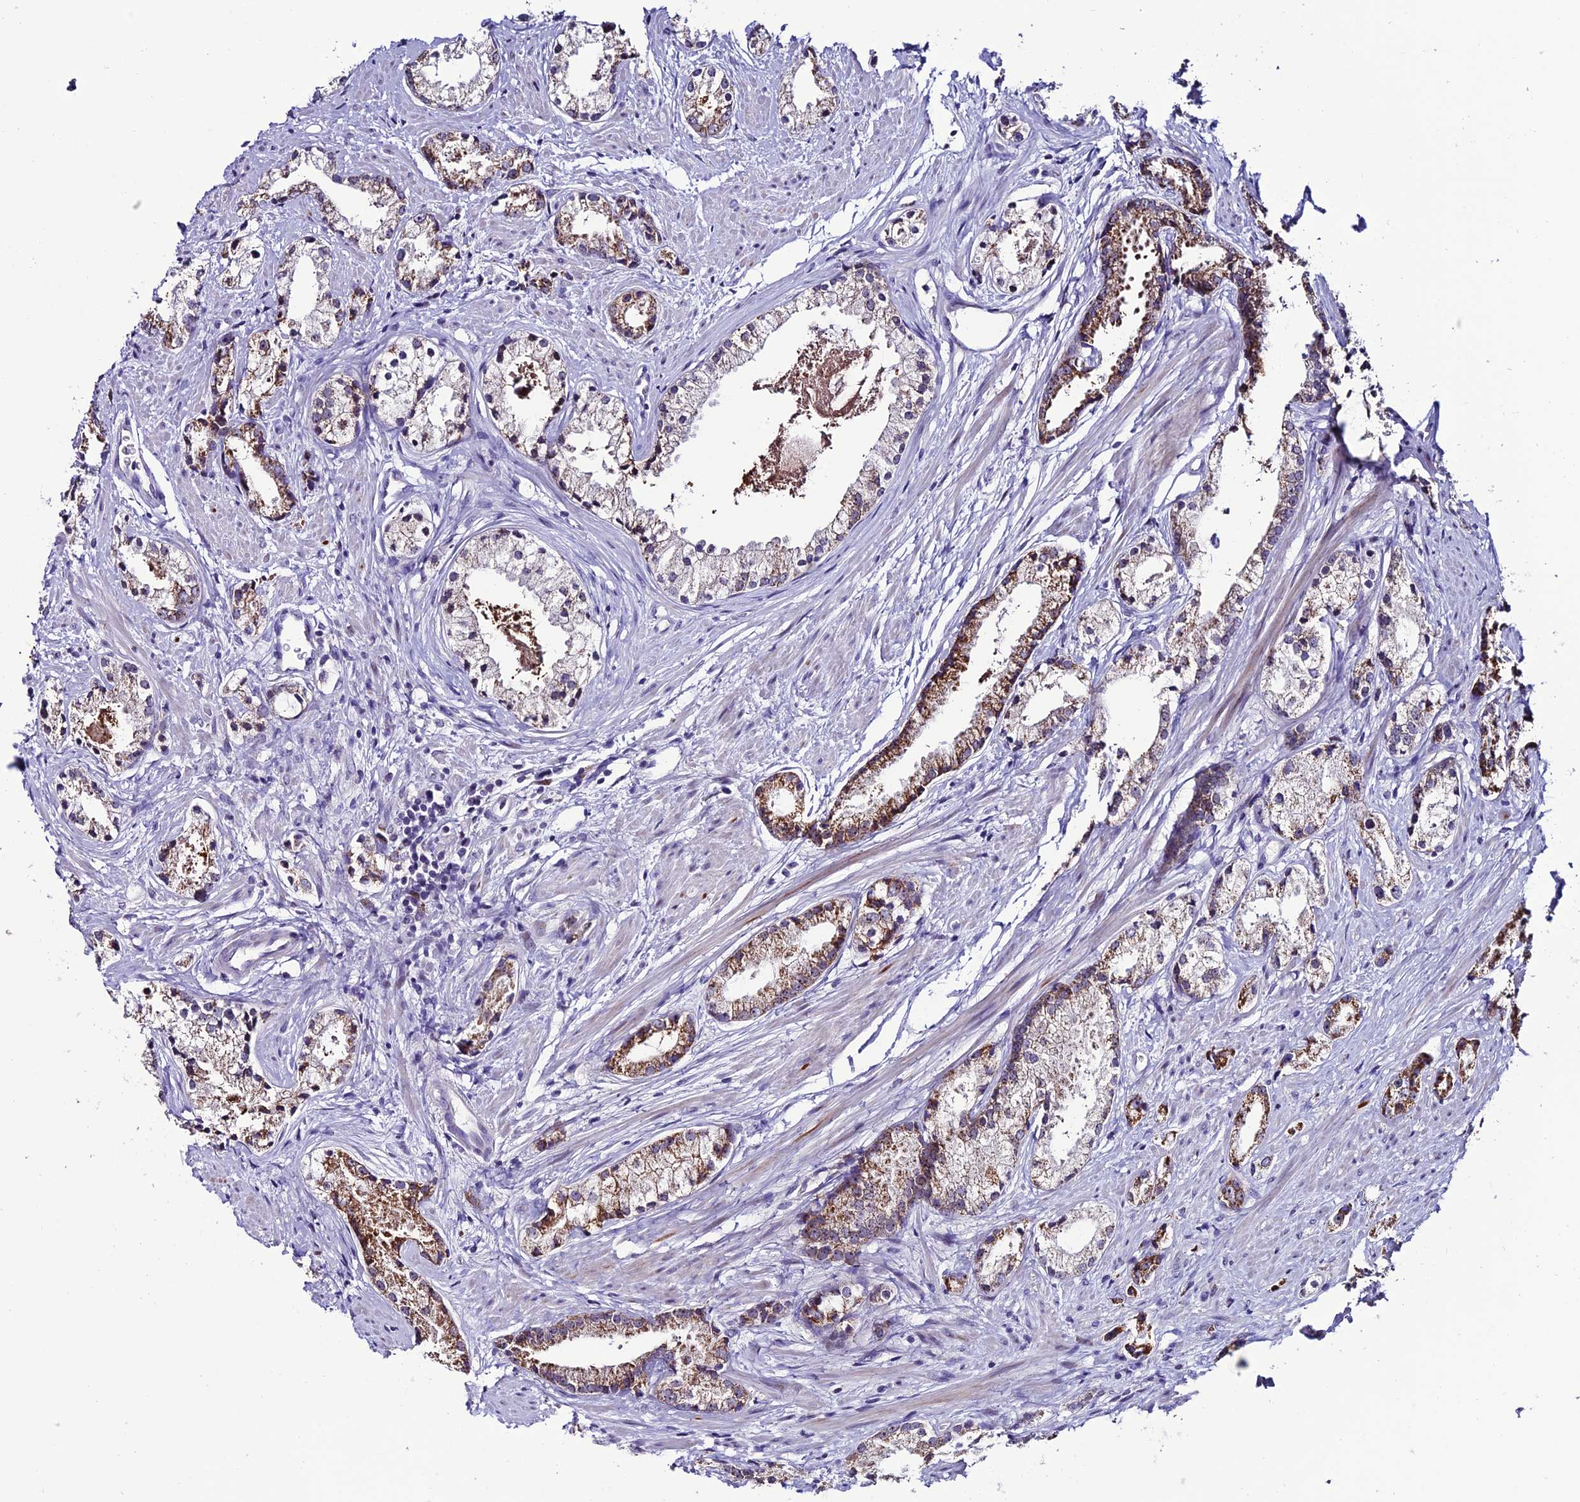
{"staining": {"intensity": "strong", "quantity": "25%-75%", "location": "cytoplasmic/membranous"}, "tissue": "prostate cancer", "cell_type": "Tumor cells", "image_type": "cancer", "snomed": [{"axis": "morphology", "description": "Adenocarcinoma, High grade"}, {"axis": "topography", "description": "Prostate"}], "caption": "DAB immunohistochemical staining of prostate cancer displays strong cytoplasmic/membranous protein staining in approximately 25%-75% of tumor cells. (DAB (3,3'-diaminobenzidine) = brown stain, brightfield microscopy at high magnification).", "gene": "SLC10A1", "patient": {"sex": "male", "age": 66}}